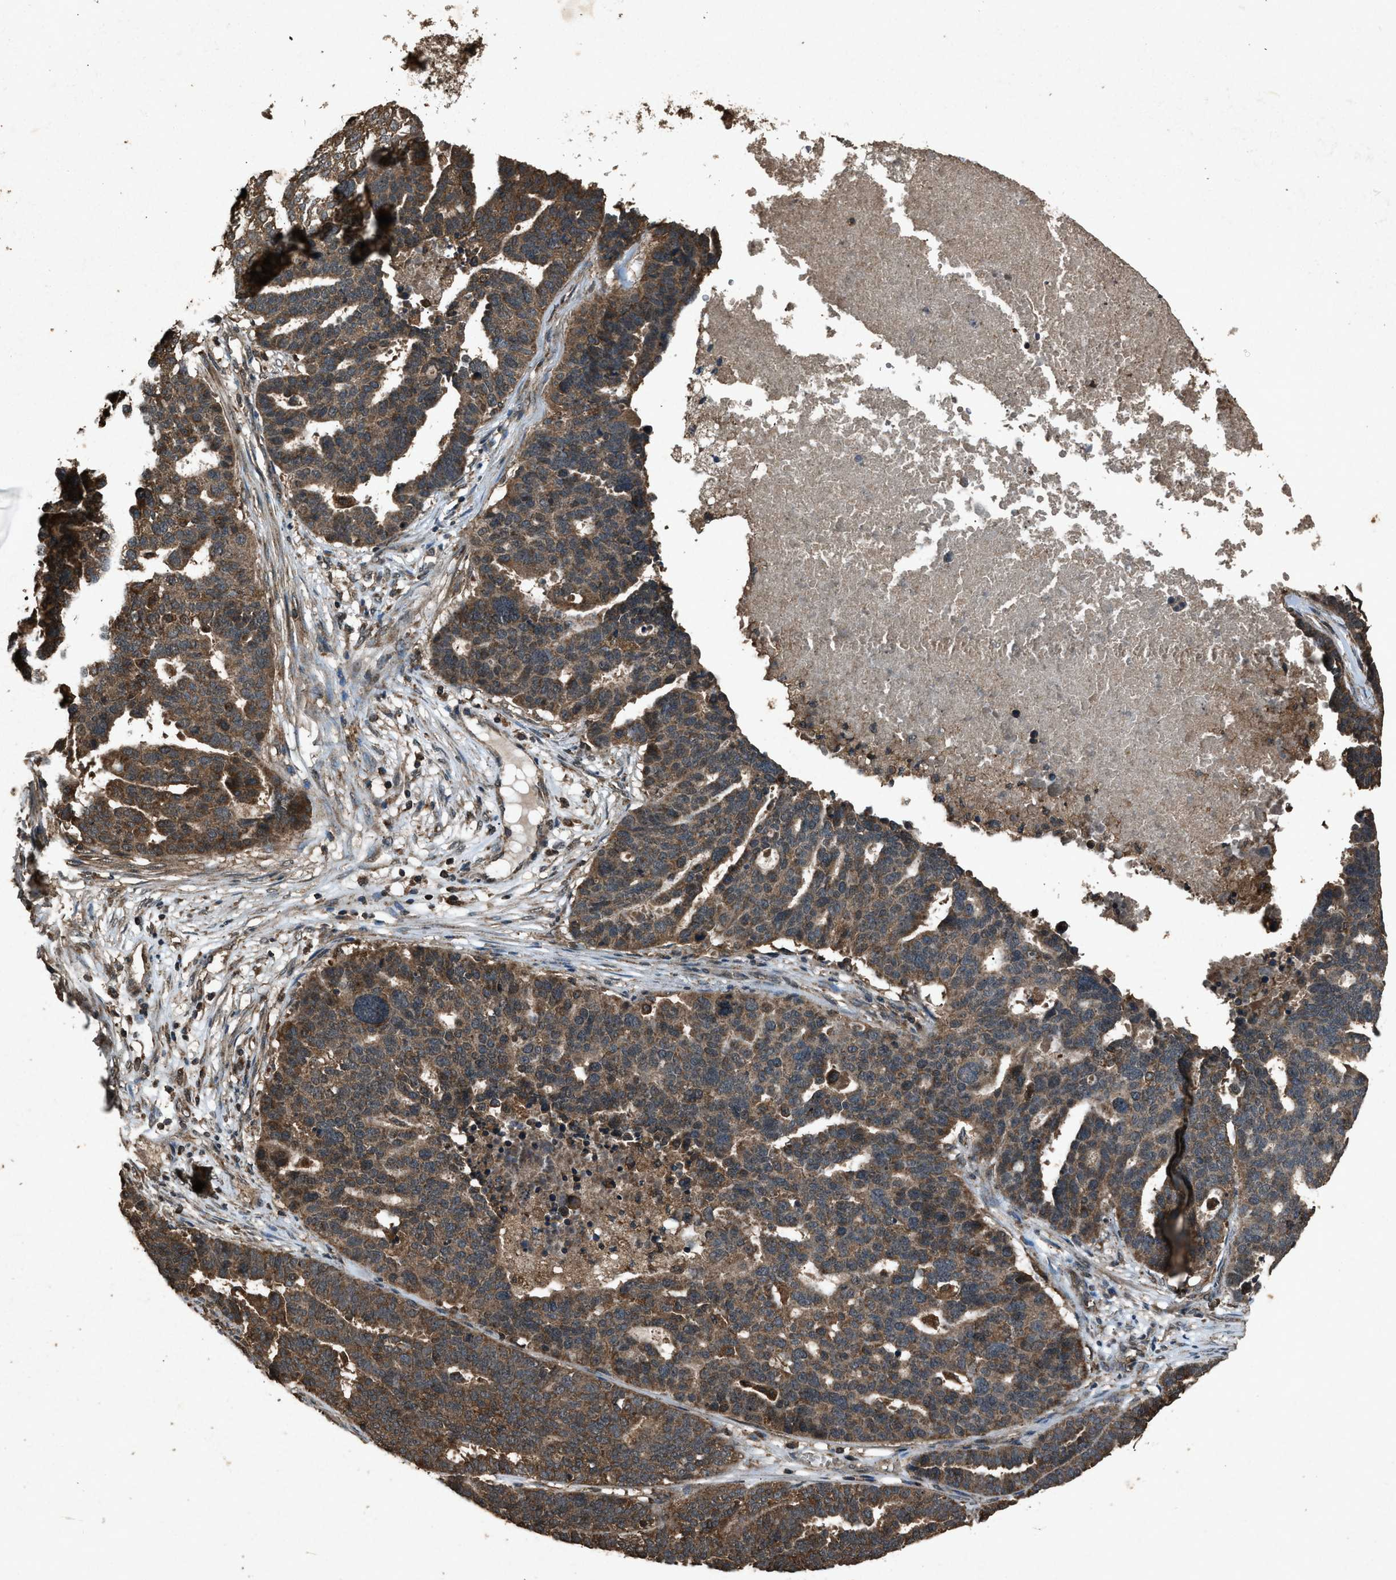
{"staining": {"intensity": "moderate", "quantity": ">75%", "location": "cytoplasmic/membranous"}, "tissue": "ovarian cancer", "cell_type": "Tumor cells", "image_type": "cancer", "snomed": [{"axis": "morphology", "description": "Cystadenocarcinoma, serous, NOS"}, {"axis": "topography", "description": "Ovary"}], "caption": "Protein expression analysis of ovarian cancer exhibits moderate cytoplasmic/membranous staining in approximately >75% of tumor cells. (DAB IHC with brightfield microscopy, high magnification).", "gene": "OAS1", "patient": {"sex": "female", "age": 59}}